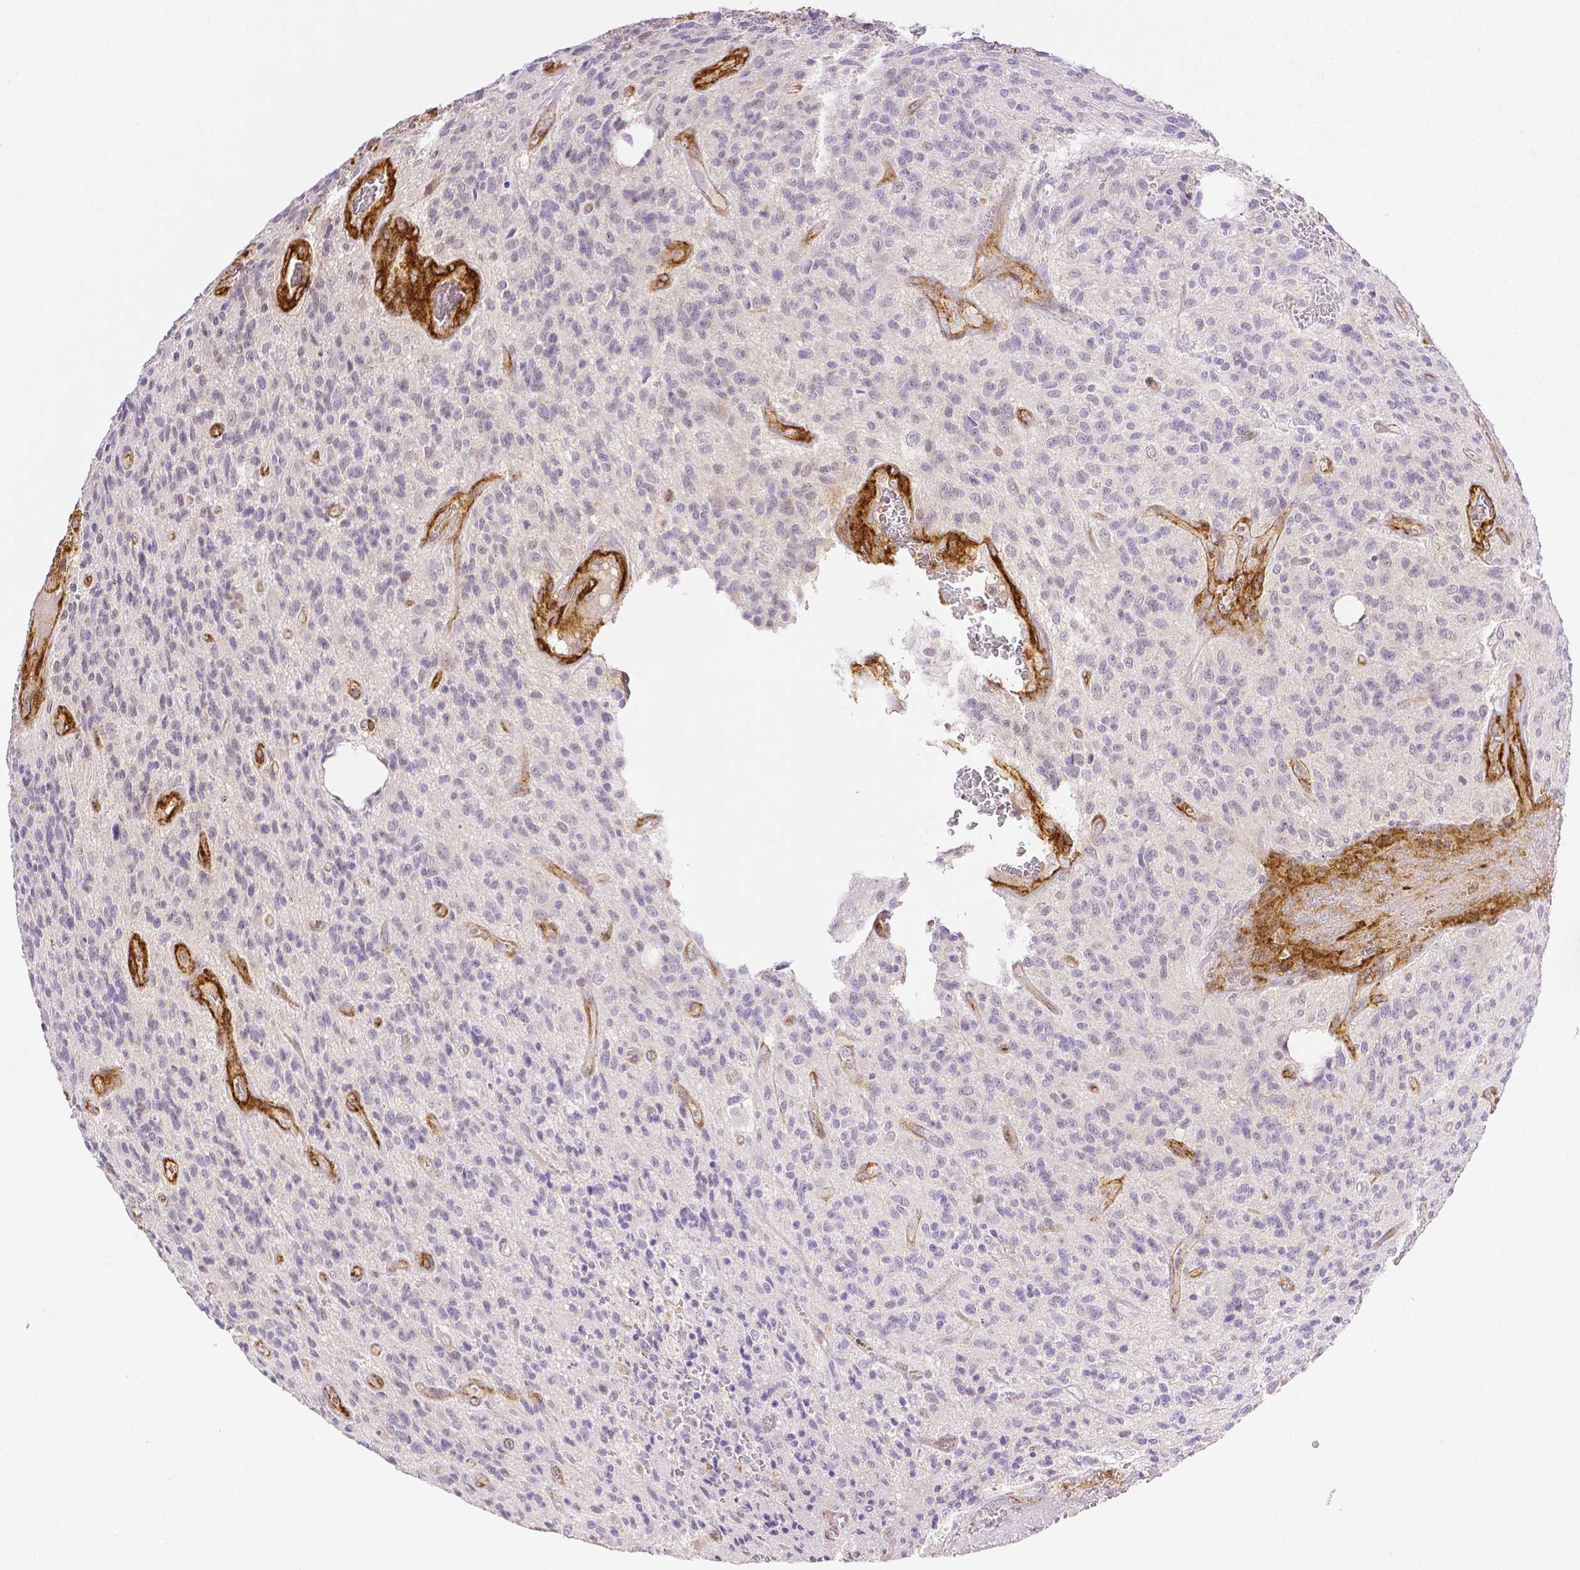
{"staining": {"intensity": "negative", "quantity": "none", "location": "none"}, "tissue": "glioma", "cell_type": "Tumor cells", "image_type": "cancer", "snomed": [{"axis": "morphology", "description": "Glioma, malignant, High grade"}, {"axis": "topography", "description": "Brain"}], "caption": "Micrograph shows no significant protein staining in tumor cells of high-grade glioma (malignant).", "gene": "THY1", "patient": {"sex": "male", "age": 76}}